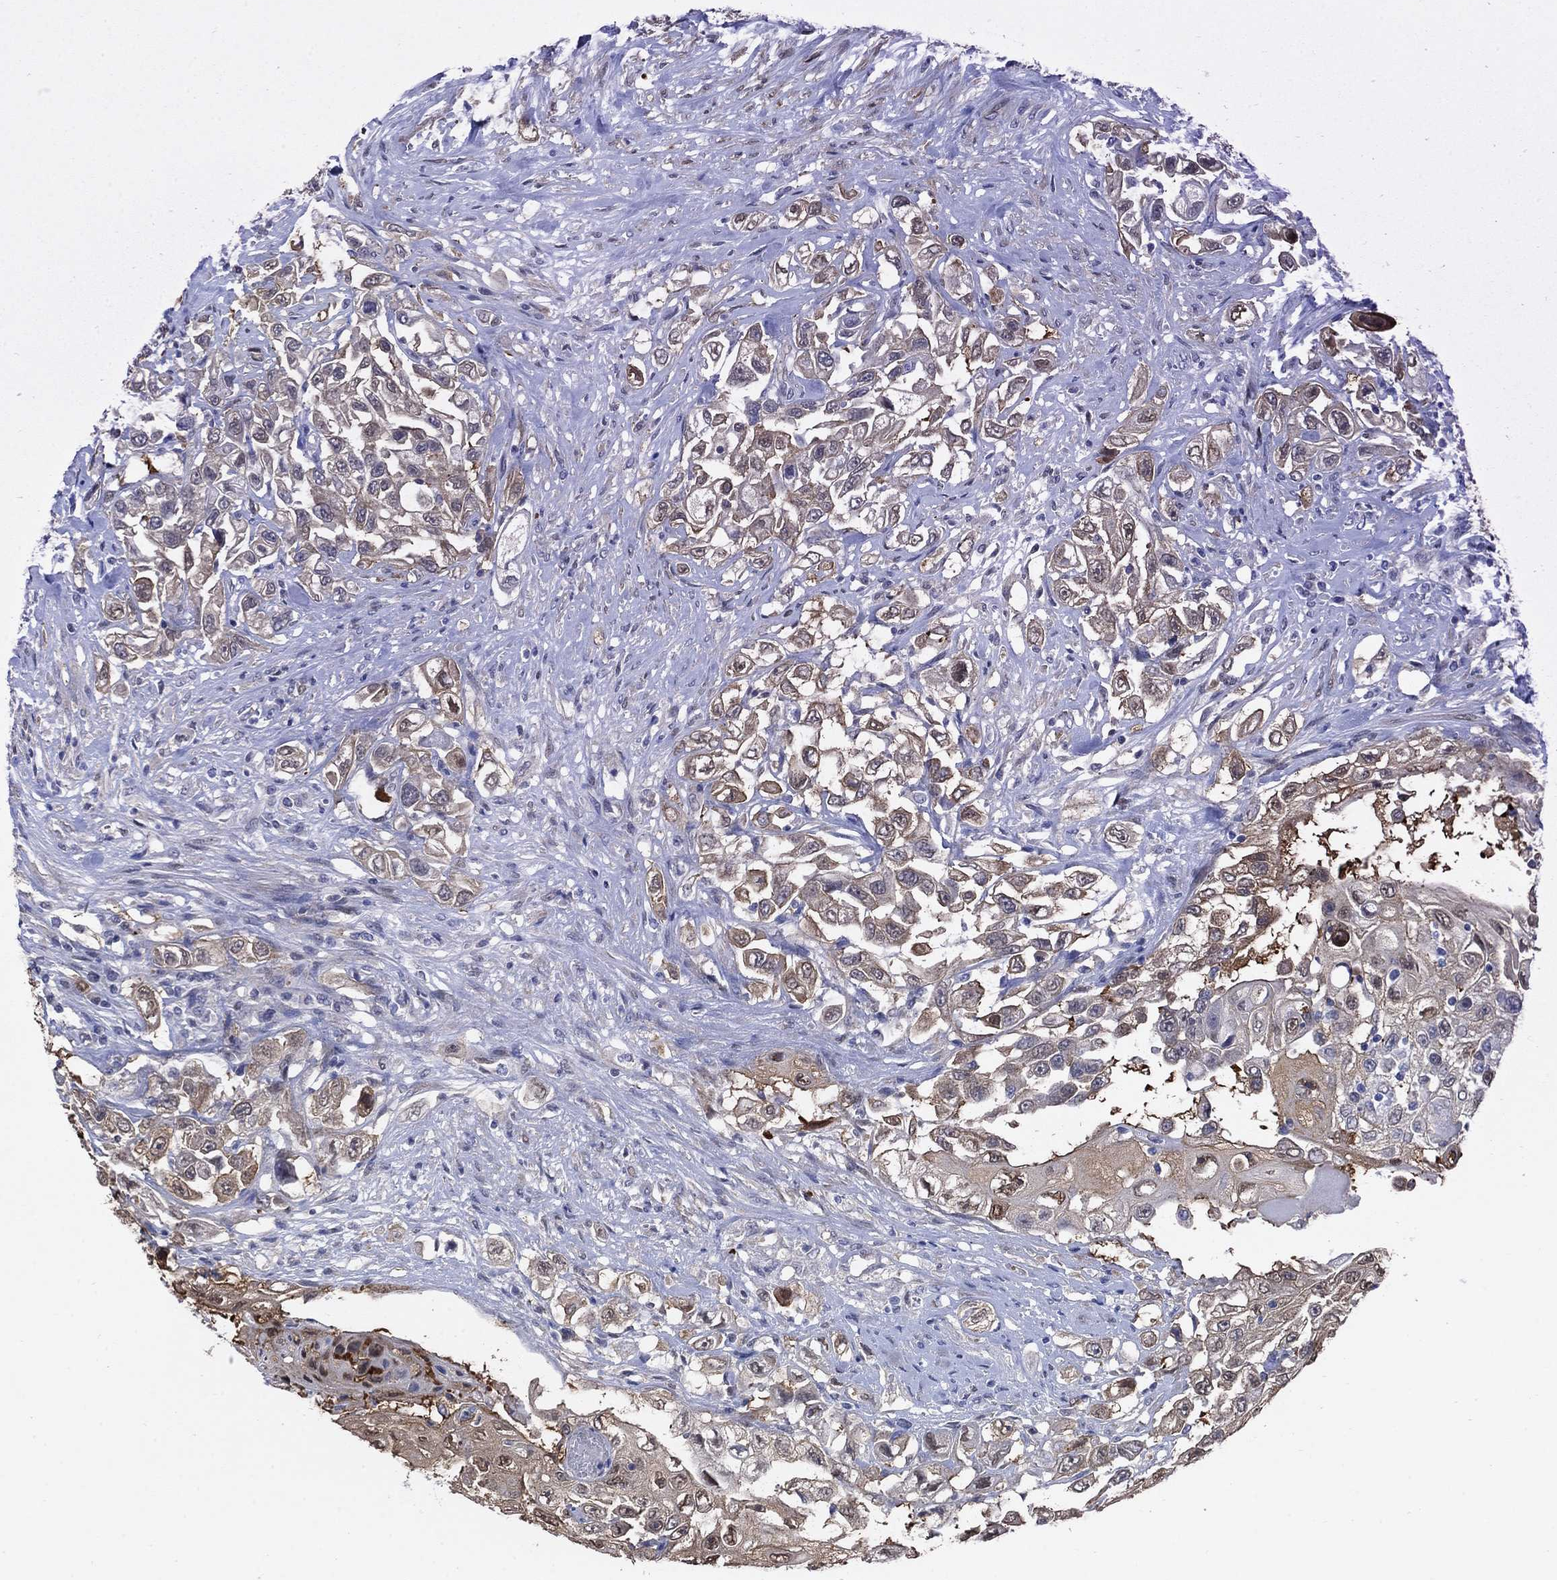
{"staining": {"intensity": "moderate", "quantity": ">75%", "location": "cytoplasmic/membranous"}, "tissue": "urothelial cancer", "cell_type": "Tumor cells", "image_type": "cancer", "snomed": [{"axis": "morphology", "description": "Urothelial carcinoma, High grade"}, {"axis": "topography", "description": "Urinary bladder"}], "caption": "An immunohistochemistry (IHC) photomicrograph of tumor tissue is shown. Protein staining in brown shows moderate cytoplasmic/membranous positivity in urothelial cancer within tumor cells. (DAB (3,3'-diaminobenzidine) IHC, brown staining for protein, blue staining for nuclei).", "gene": "MYO3A", "patient": {"sex": "female", "age": 56}}